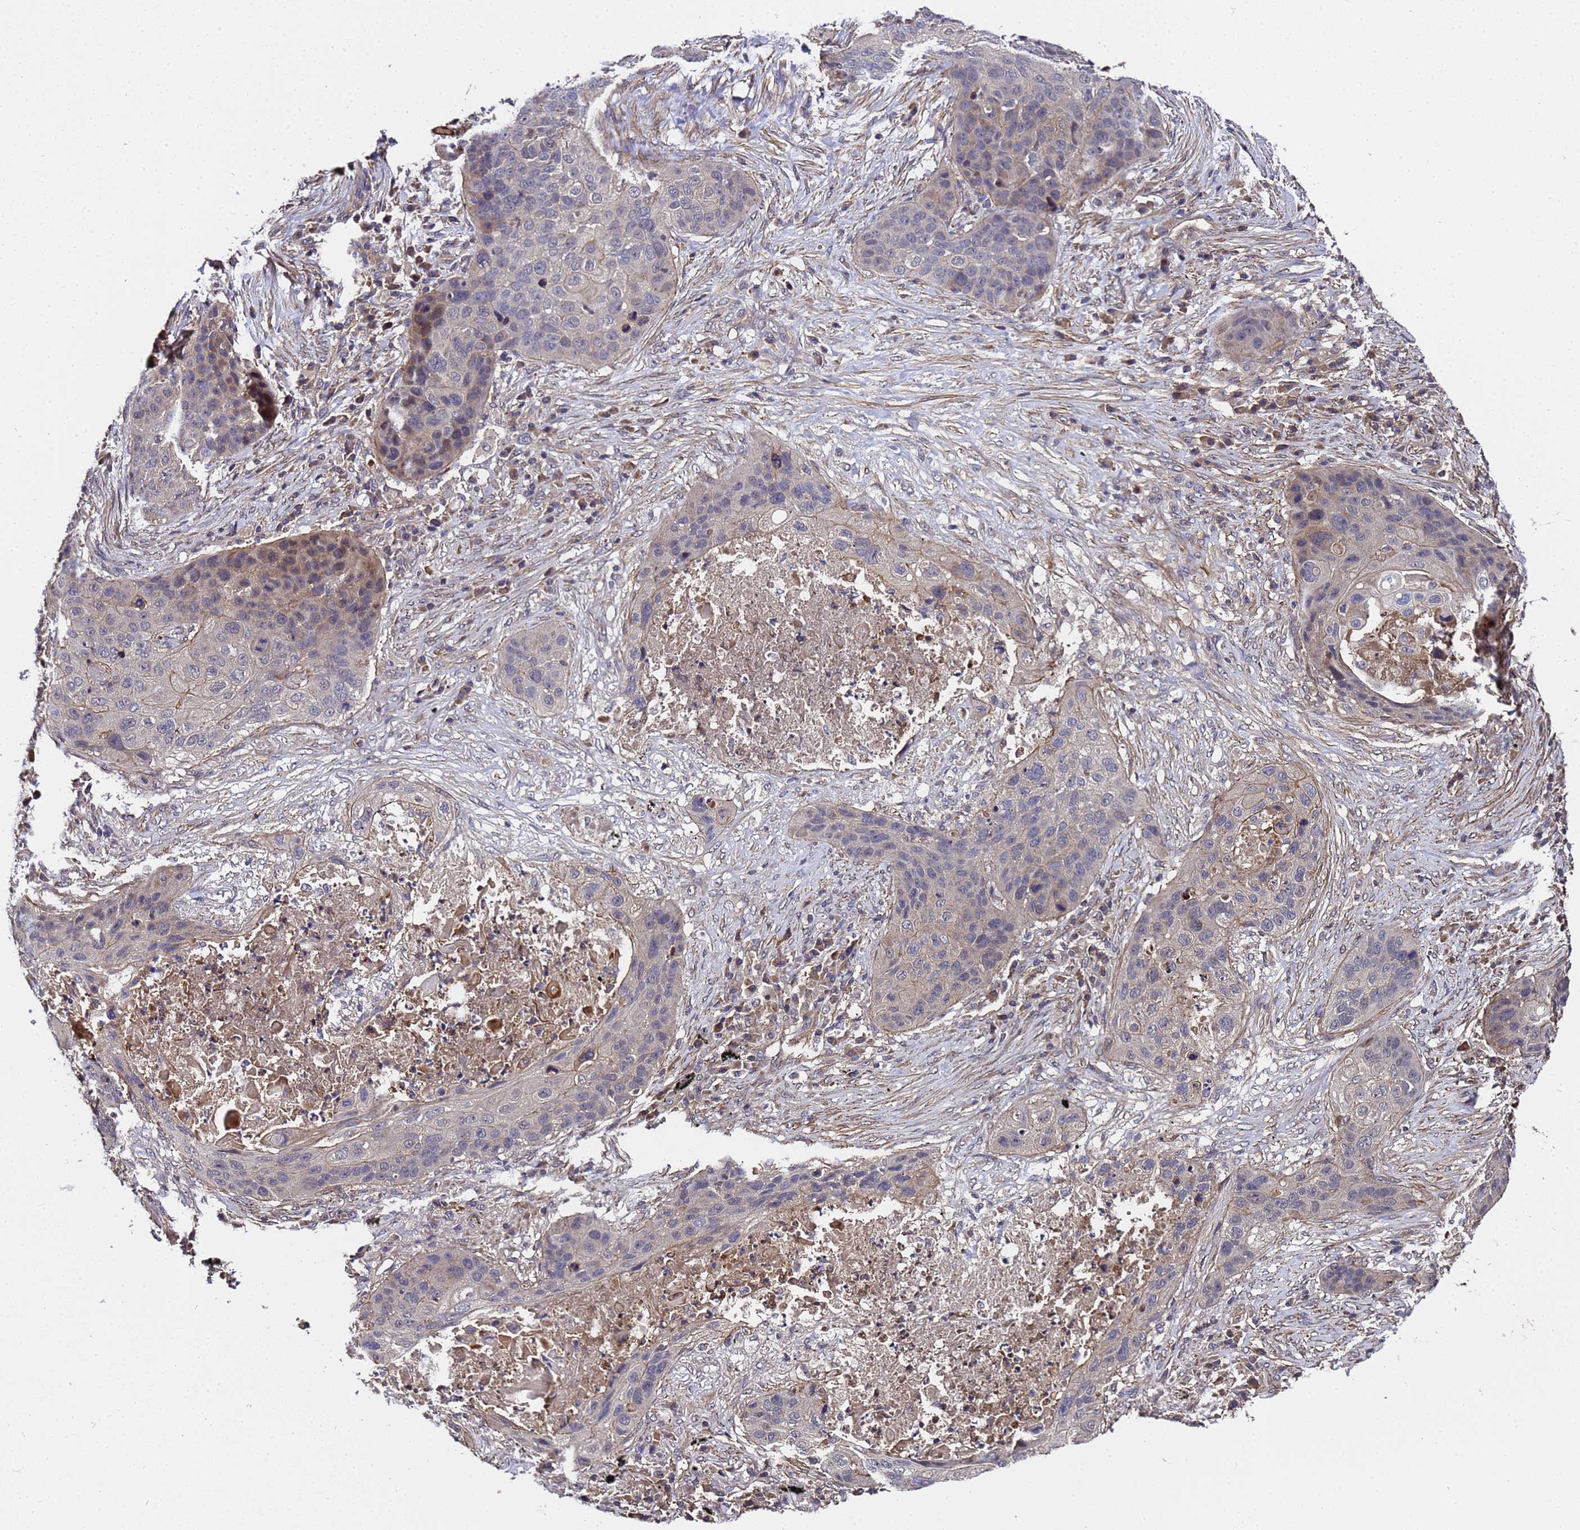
{"staining": {"intensity": "weak", "quantity": "<25%", "location": "cytoplasmic/membranous,nuclear"}, "tissue": "lung cancer", "cell_type": "Tumor cells", "image_type": "cancer", "snomed": [{"axis": "morphology", "description": "Squamous cell carcinoma, NOS"}, {"axis": "topography", "description": "Lung"}], "caption": "Tumor cells are negative for protein expression in human lung cancer.", "gene": "GSTCD", "patient": {"sex": "female", "age": 63}}